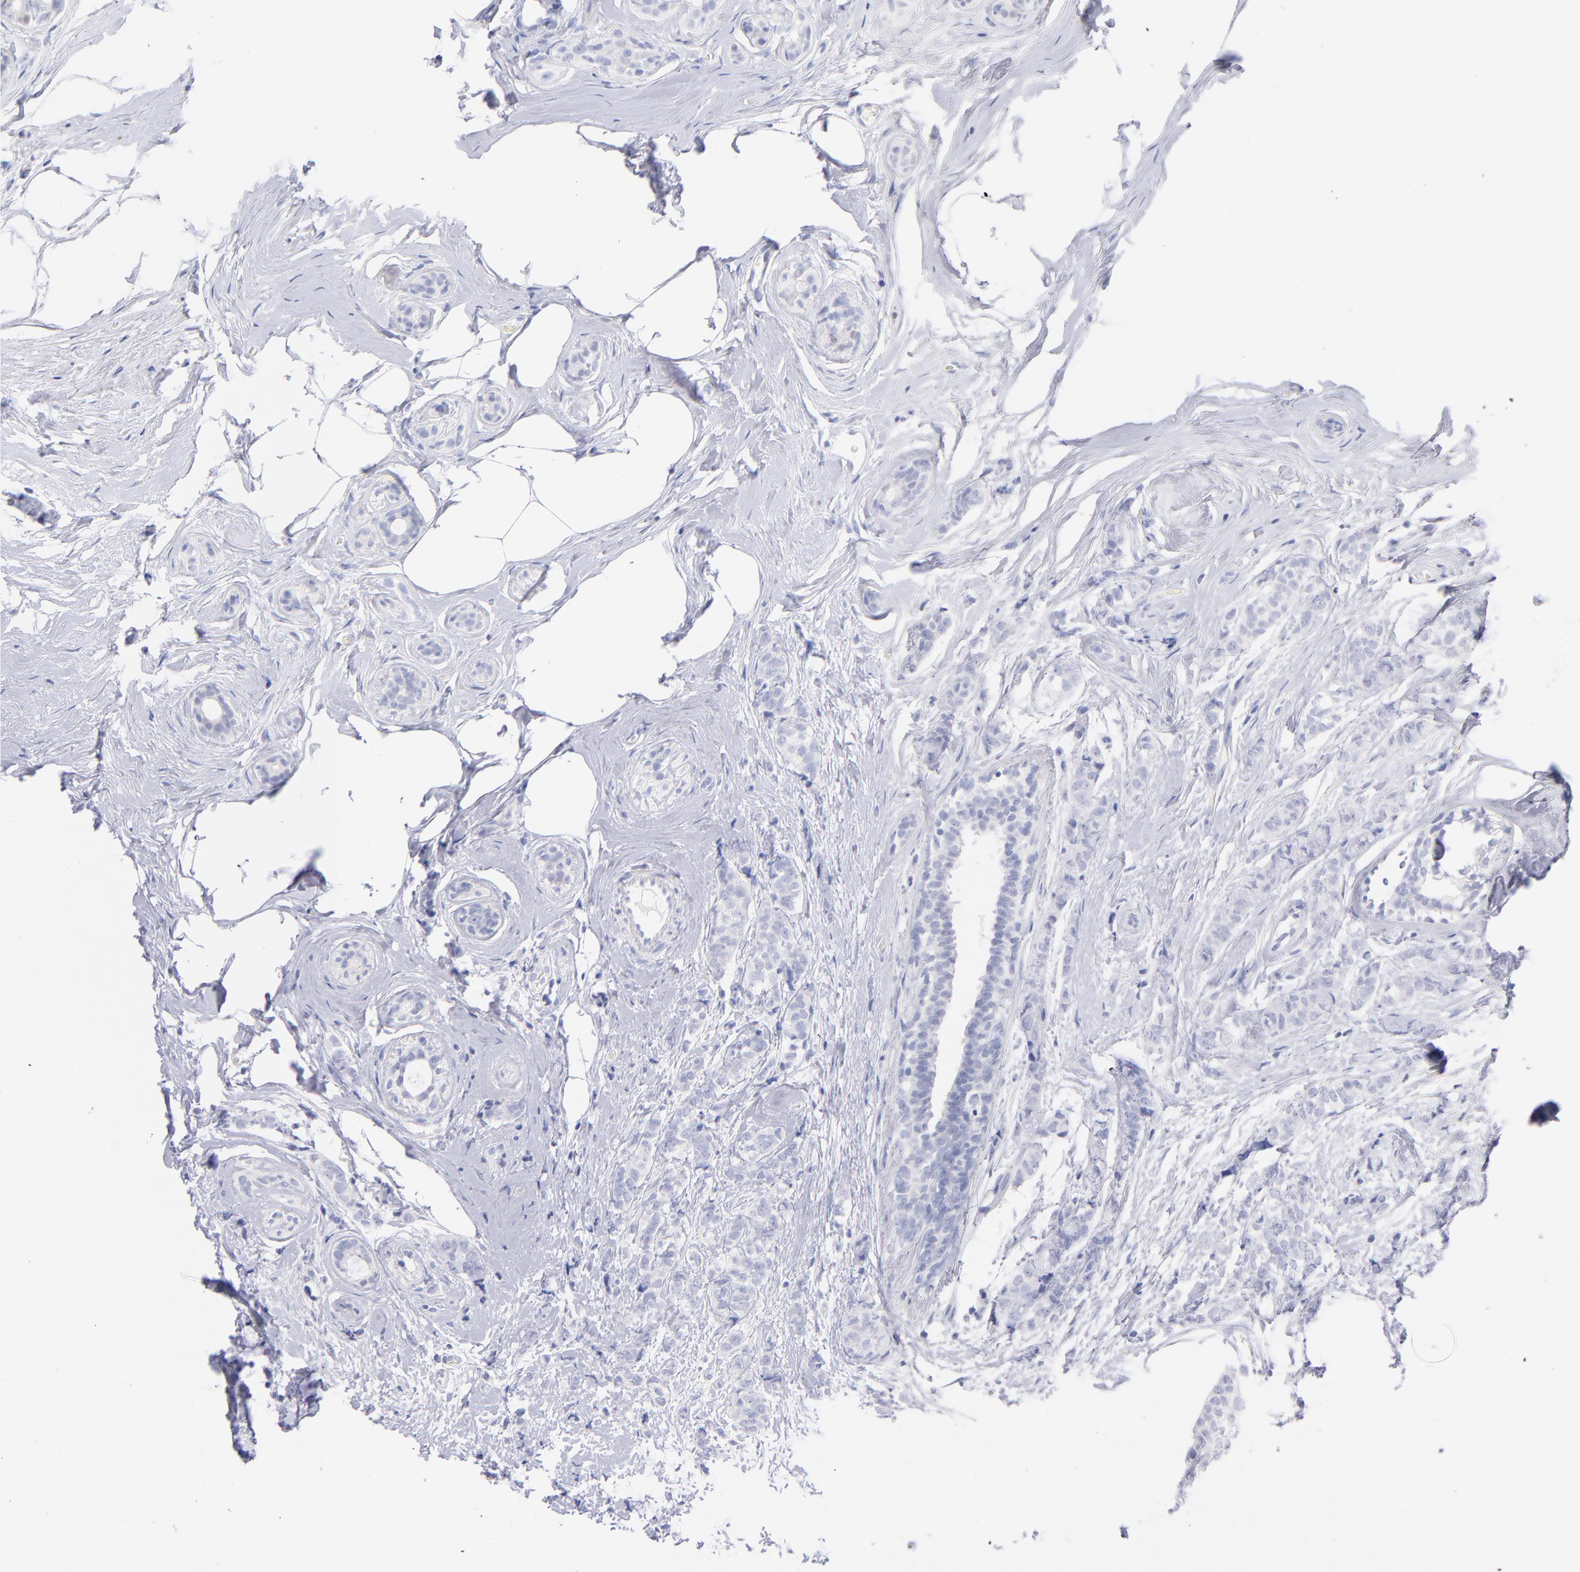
{"staining": {"intensity": "negative", "quantity": "none", "location": "none"}, "tissue": "breast cancer", "cell_type": "Tumor cells", "image_type": "cancer", "snomed": [{"axis": "morphology", "description": "Lobular carcinoma"}, {"axis": "topography", "description": "Breast"}], "caption": "Immunohistochemical staining of human breast lobular carcinoma shows no significant positivity in tumor cells.", "gene": "SCGN", "patient": {"sex": "female", "age": 60}}